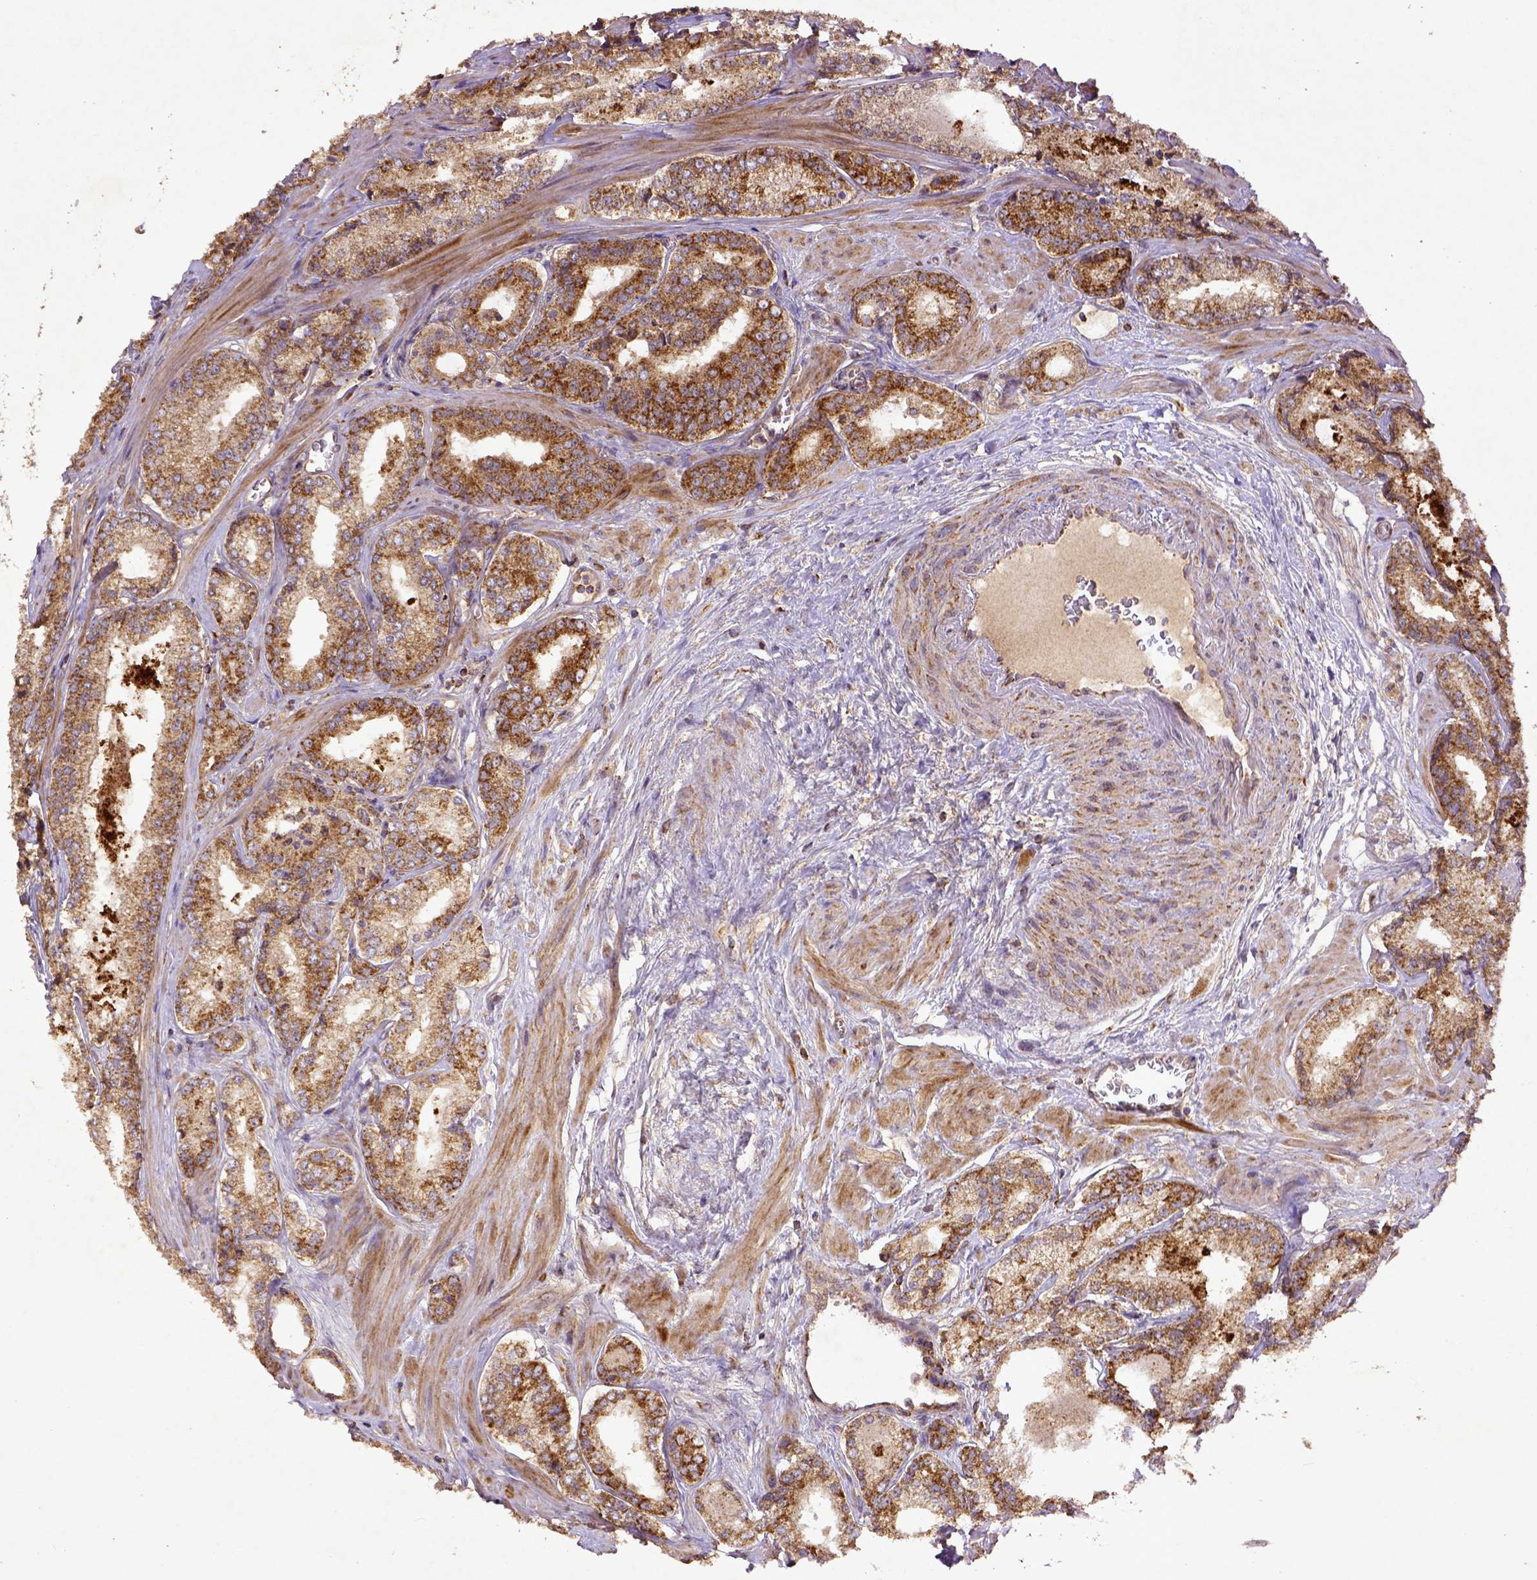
{"staining": {"intensity": "strong", "quantity": ">75%", "location": "cytoplasmic/membranous"}, "tissue": "prostate cancer", "cell_type": "Tumor cells", "image_type": "cancer", "snomed": [{"axis": "morphology", "description": "Adenocarcinoma, Low grade"}, {"axis": "topography", "description": "Prostate"}], "caption": "This photomicrograph shows immunohistochemistry staining of prostate cancer (adenocarcinoma (low-grade)), with high strong cytoplasmic/membranous positivity in approximately >75% of tumor cells.", "gene": "MT-CO1", "patient": {"sex": "male", "age": 56}}